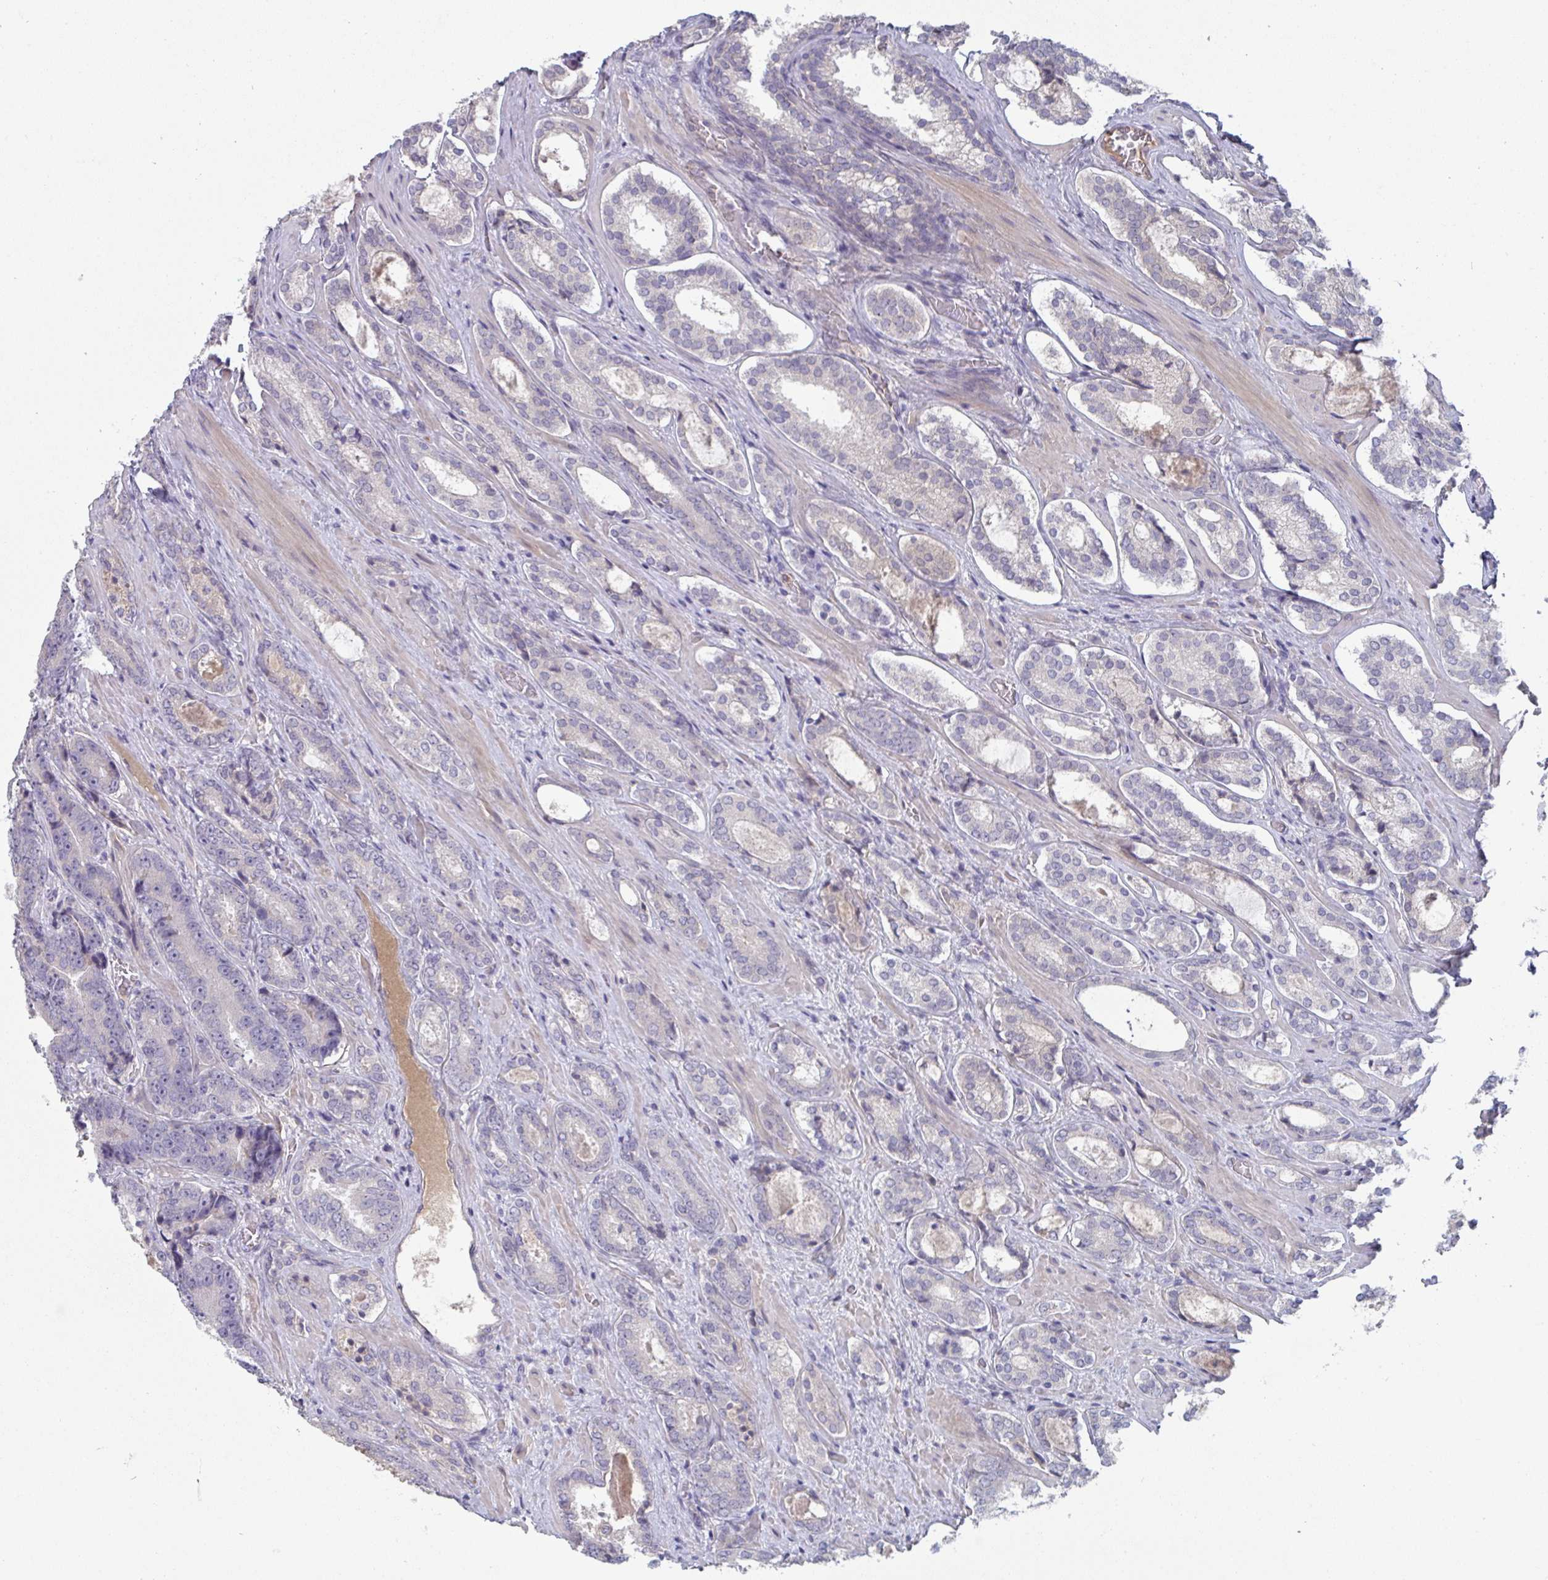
{"staining": {"intensity": "negative", "quantity": "none", "location": "none"}, "tissue": "prostate cancer", "cell_type": "Tumor cells", "image_type": "cancer", "snomed": [{"axis": "morphology", "description": "Adenocarcinoma, Low grade"}, {"axis": "topography", "description": "Prostate"}], "caption": "High magnification brightfield microscopy of prostate low-grade adenocarcinoma stained with DAB (3,3'-diaminobenzidine) (brown) and counterstained with hematoxylin (blue): tumor cells show no significant expression.", "gene": "HGFAC", "patient": {"sex": "male", "age": 62}}